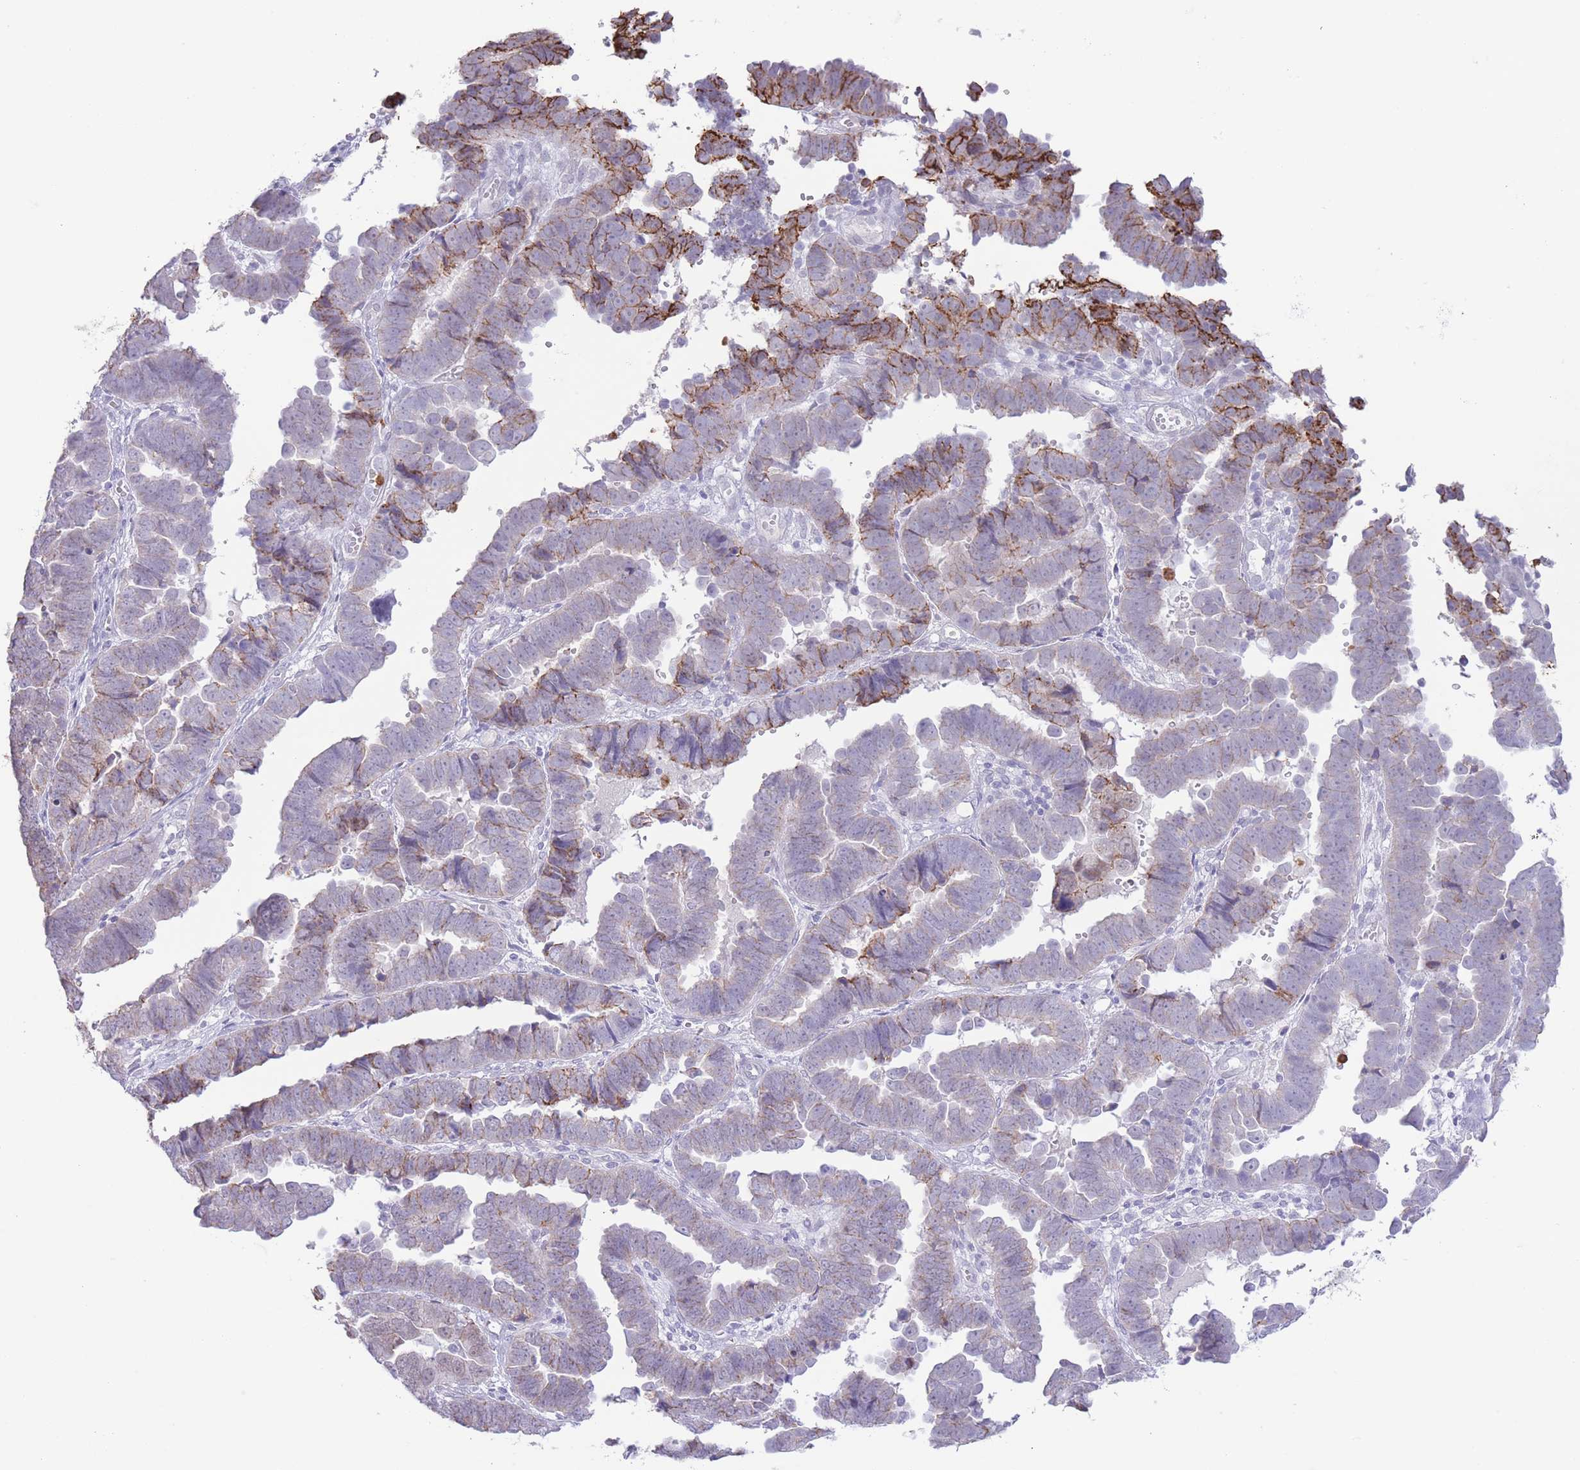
{"staining": {"intensity": "strong", "quantity": "<25%", "location": "cytoplasmic/membranous"}, "tissue": "endometrial cancer", "cell_type": "Tumor cells", "image_type": "cancer", "snomed": [{"axis": "morphology", "description": "Adenocarcinoma, NOS"}, {"axis": "topography", "description": "Endometrium"}], "caption": "A high-resolution histopathology image shows immunohistochemistry staining of endometrial cancer (adenocarcinoma), which demonstrates strong cytoplasmic/membranous expression in about <25% of tumor cells. (Brightfield microscopy of DAB IHC at high magnification).", "gene": "LCLAT1", "patient": {"sex": "female", "age": 75}}